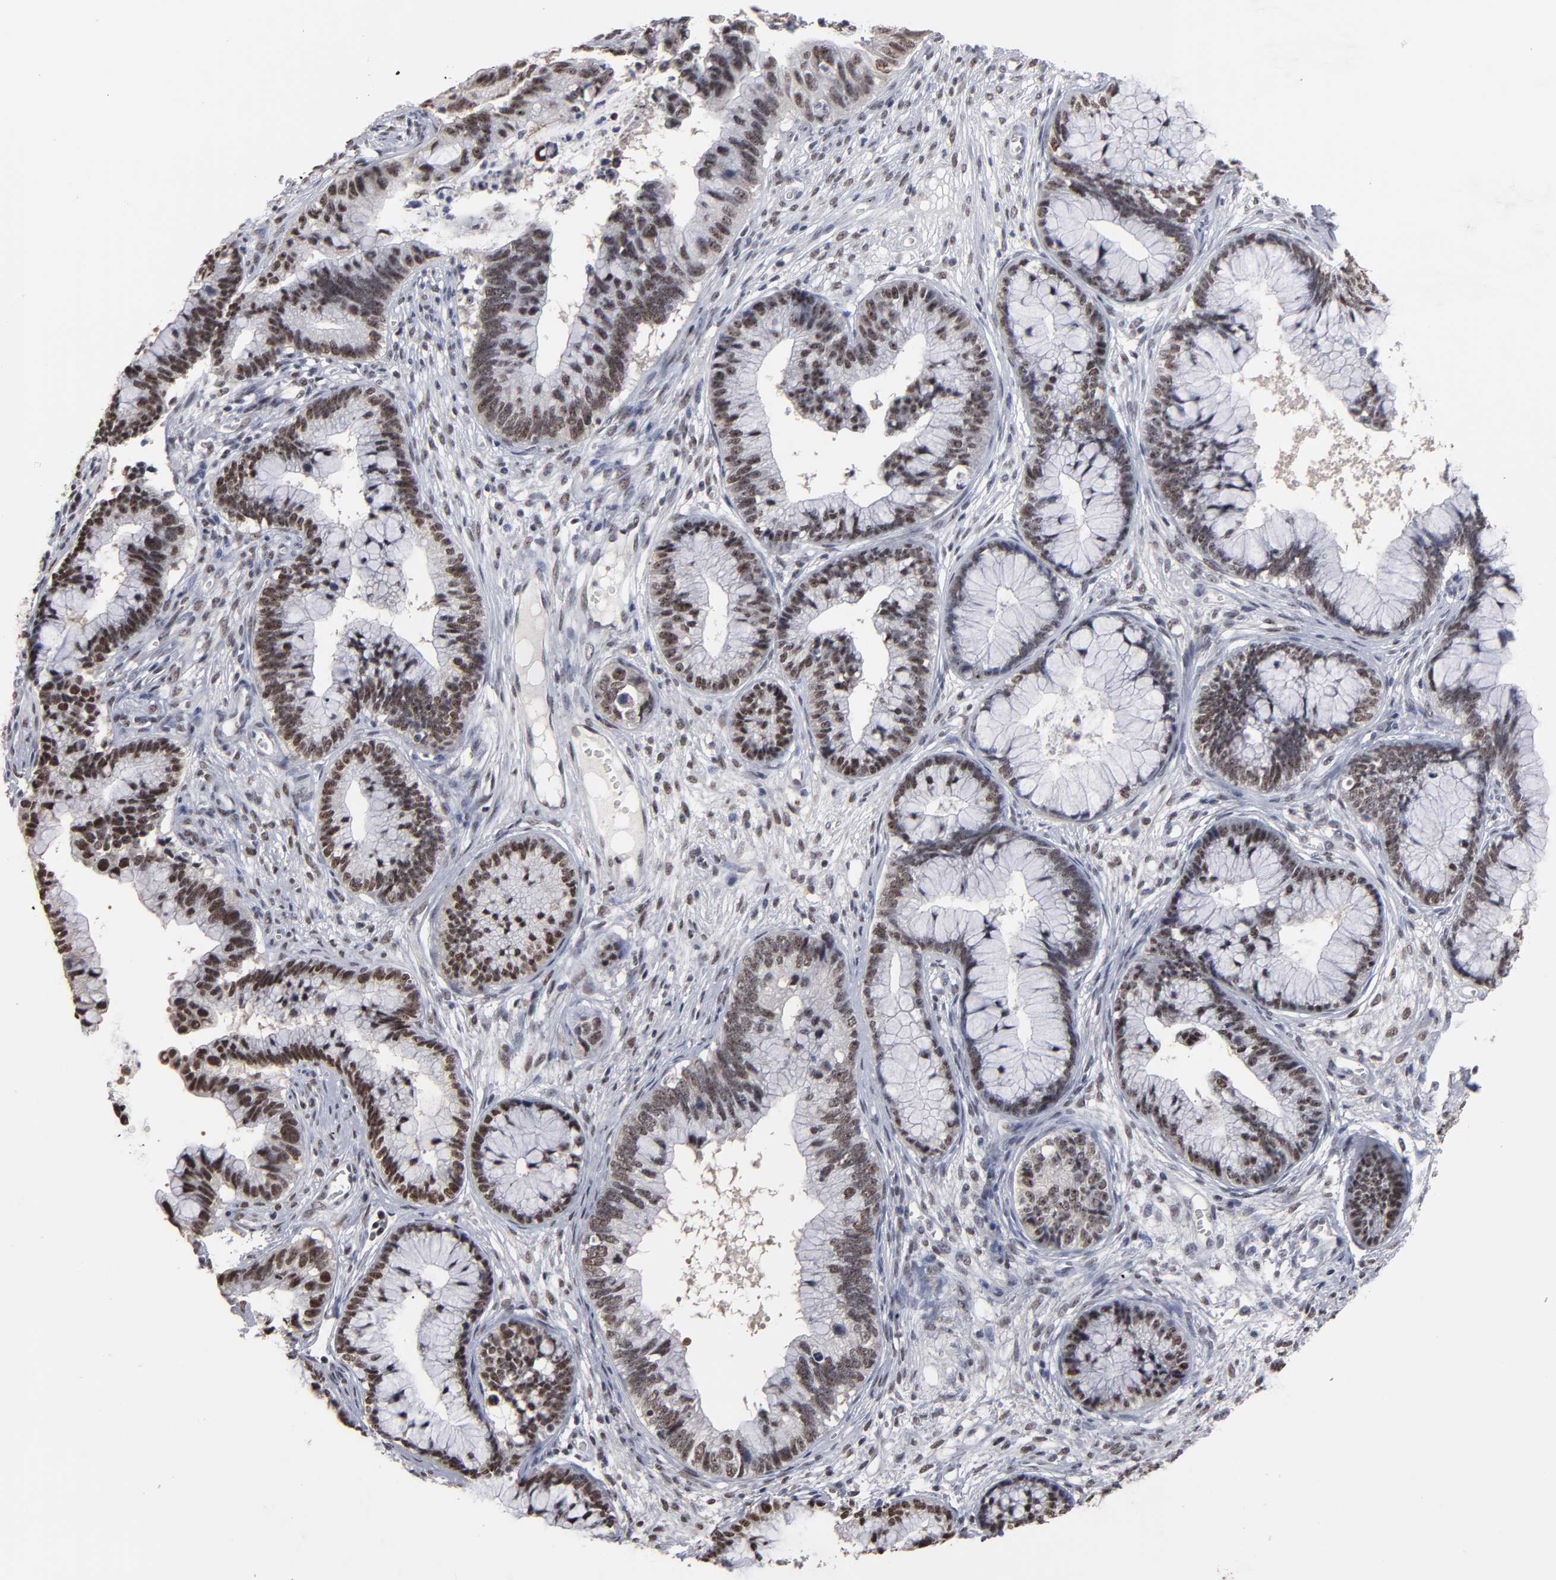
{"staining": {"intensity": "strong", "quantity": ">75%", "location": "nuclear"}, "tissue": "cervical cancer", "cell_type": "Tumor cells", "image_type": "cancer", "snomed": [{"axis": "morphology", "description": "Adenocarcinoma, NOS"}, {"axis": "topography", "description": "Cervix"}], "caption": "An image of cervical cancer (adenocarcinoma) stained for a protein exhibits strong nuclear brown staining in tumor cells. (IHC, brightfield microscopy, high magnification).", "gene": "SSRP1", "patient": {"sex": "female", "age": 44}}